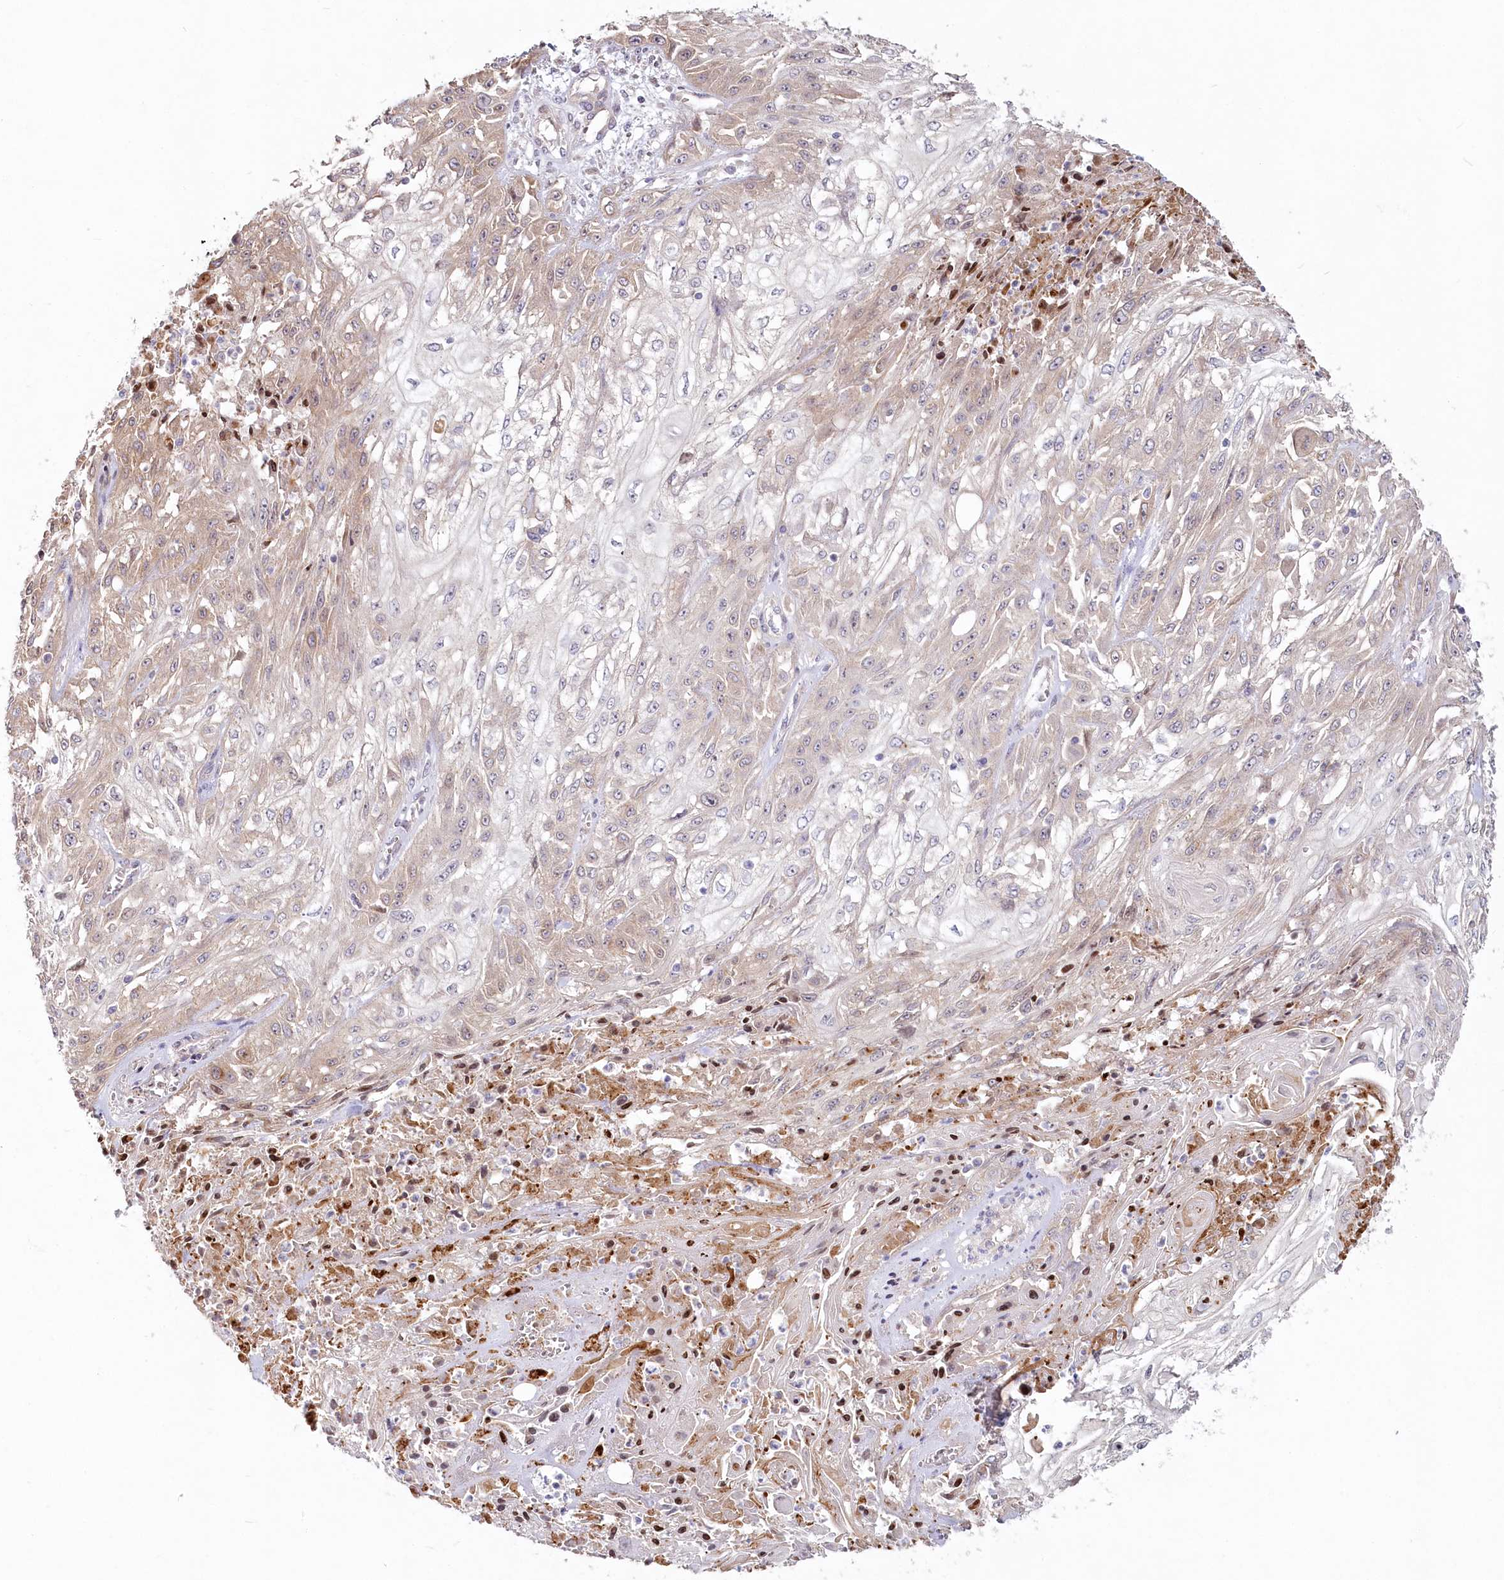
{"staining": {"intensity": "negative", "quantity": "none", "location": "none"}, "tissue": "skin cancer", "cell_type": "Tumor cells", "image_type": "cancer", "snomed": [{"axis": "morphology", "description": "Squamous cell carcinoma, NOS"}, {"axis": "morphology", "description": "Squamous cell carcinoma, metastatic, NOS"}, {"axis": "topography", "description": "Skin"}, {"axis": "topography", "description": "Lymph node"}], "caption": "The image demonstrates no significant staining in tumor cells of skin squamous cell carcinoma.", "gene": "SPINK13", "patient": {"sex": "male", "age": 75}}